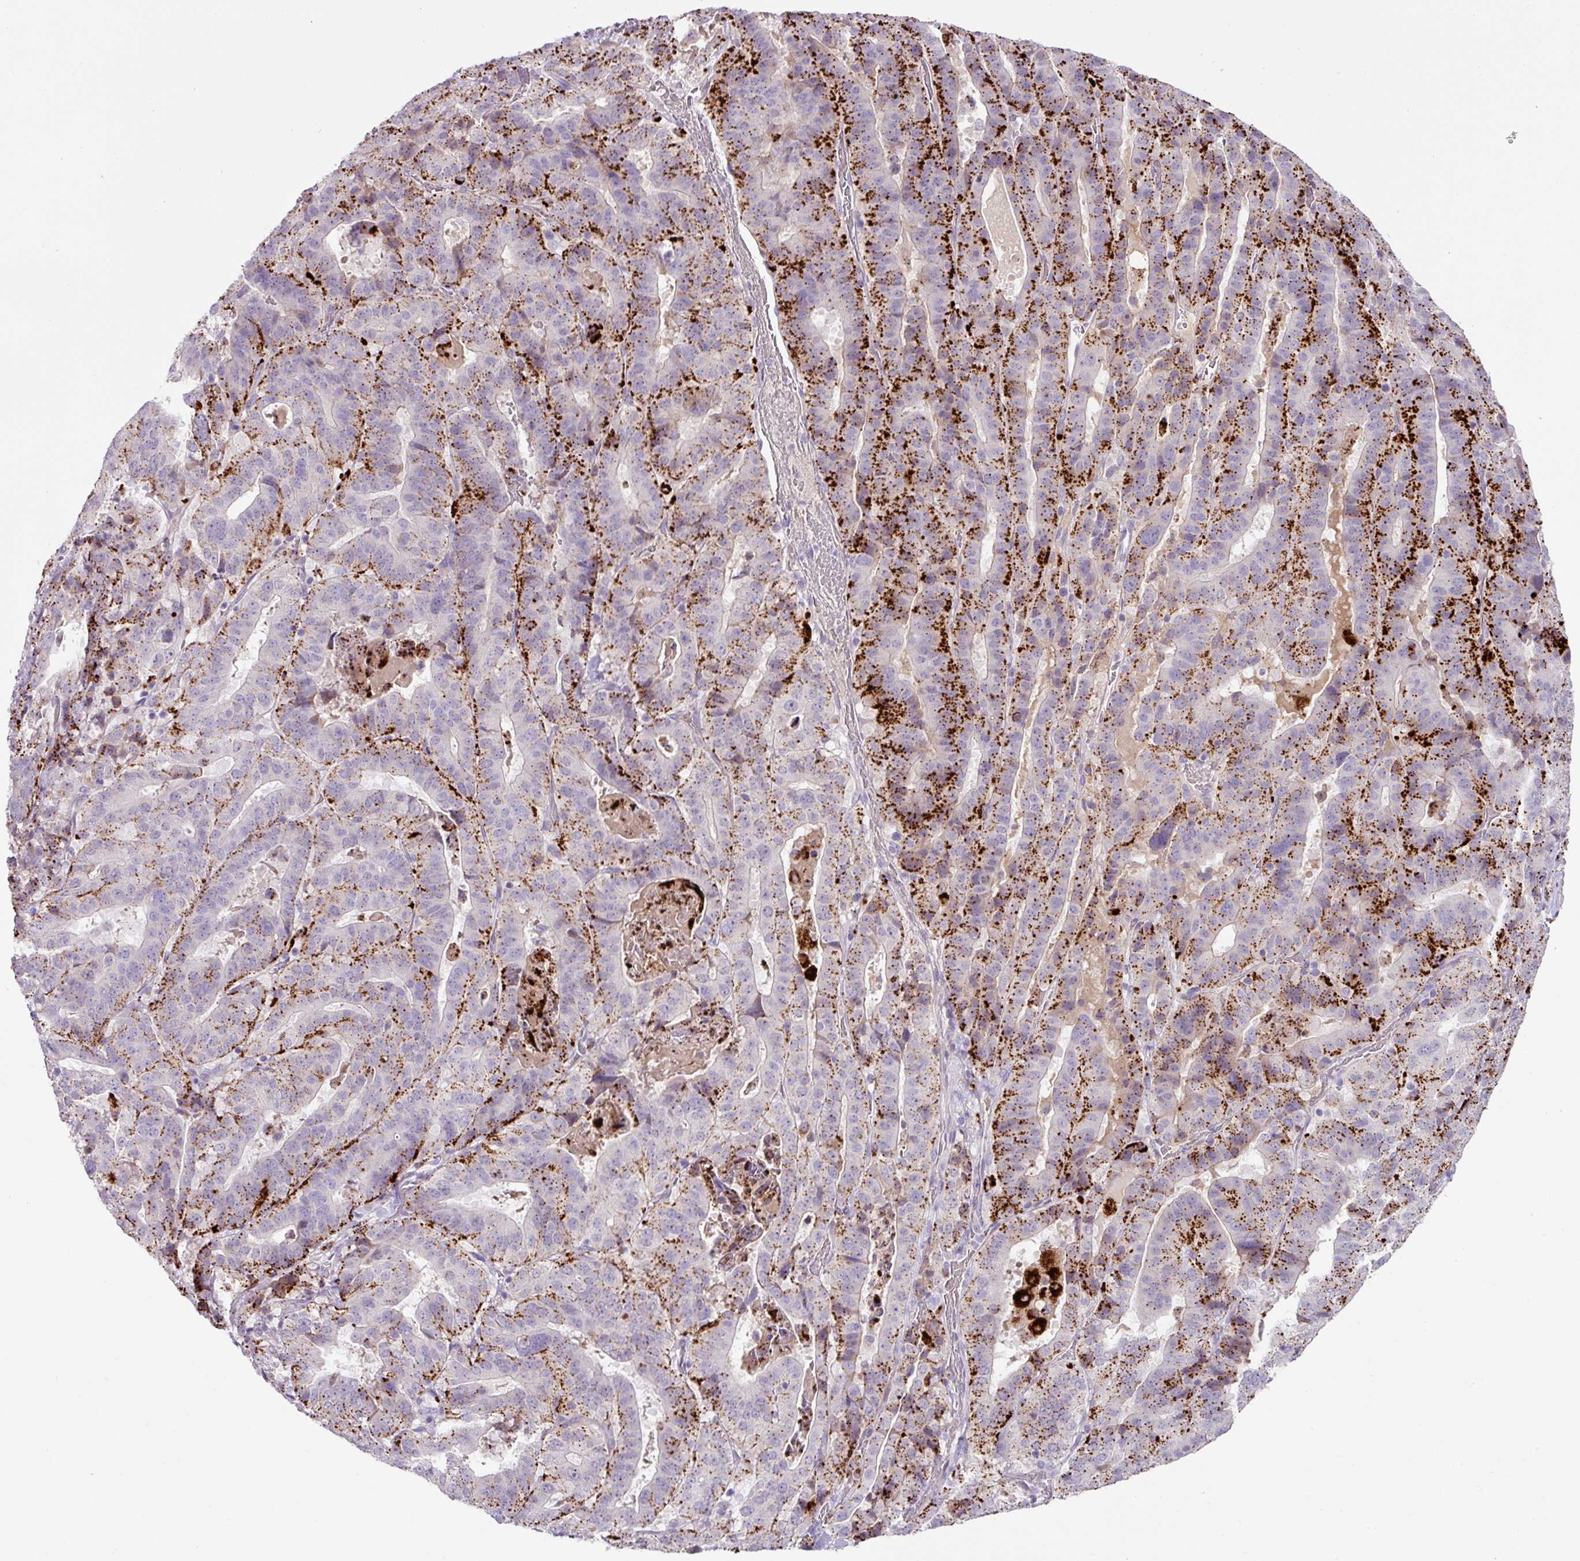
{"staining": {"intensity": "strong", "quantity": "25%-75%", "location": "cytoplasmic/membranous"}, "tissue": "stomach cancer", "cell_type": "Tumor cells", "image_type": "cancer", "snomed": [{"axis": "morphology", "description": "Adenocarcinoma, NOS"}, {"axis": "topography", "description": "Stomach"}], "caption": "The immunohistochemical stain labels strong cytoplasmic/membranous expression in tumor cells of adenocarcinoma (stomach) tissue.", "gene": "PLEKHH3", "patient": {"sex": "male", "age": 48}}